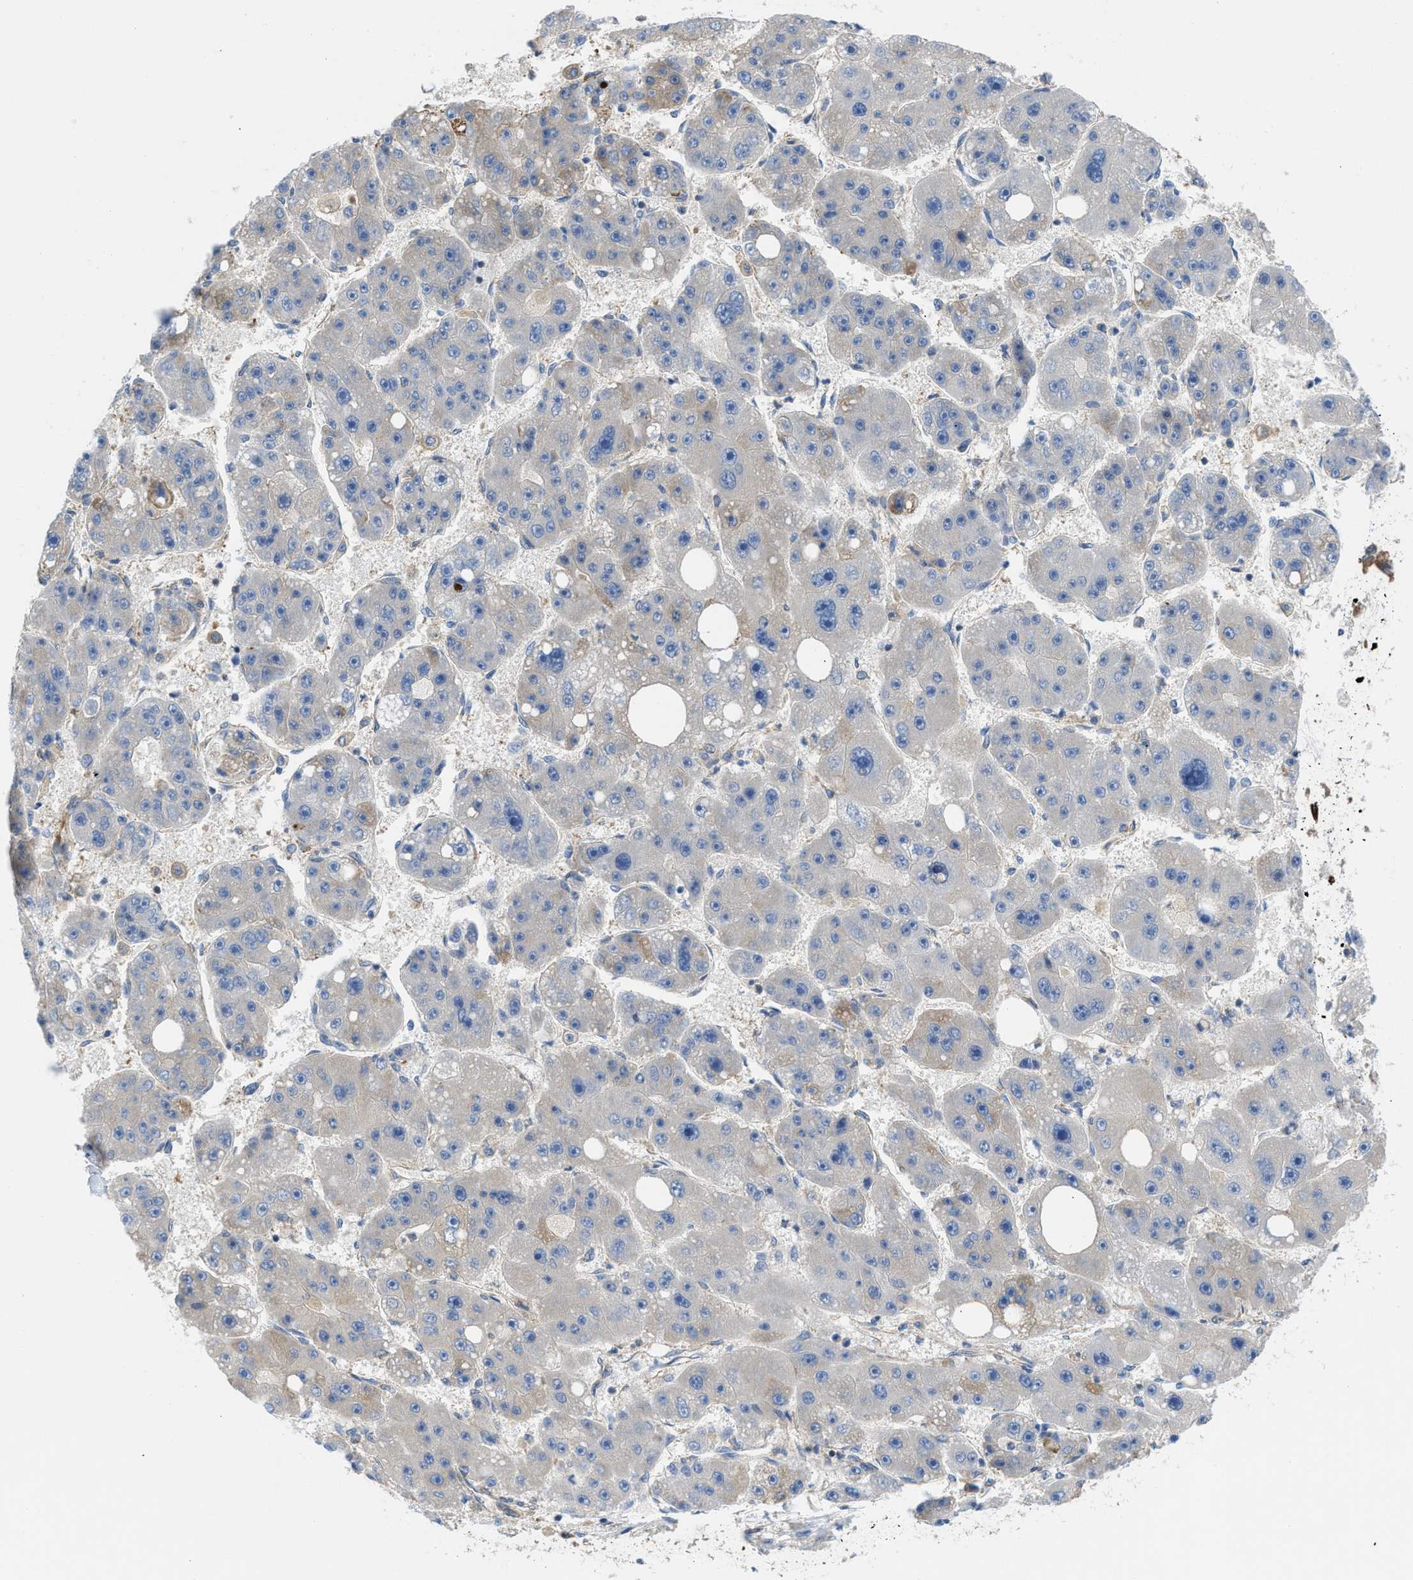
{"staining": {"intensity": "negative", "quantity": "none", "location": "none"}, "tissue": "liver cancer", "cell_type": "Tumor cells", "image_type": "cancer", "snomed": [{"axis": "morphology", "description": "Carcinoma, Hepatocellular, NOS"}, {"axis": "topography", "description": "Liver"}], "caption": "DAB immunohistochemical staining of liver cancer displays no significant staining in tumor cells.", "gene": "CHKB", "patient": {"sex": "female", "age": 61}}